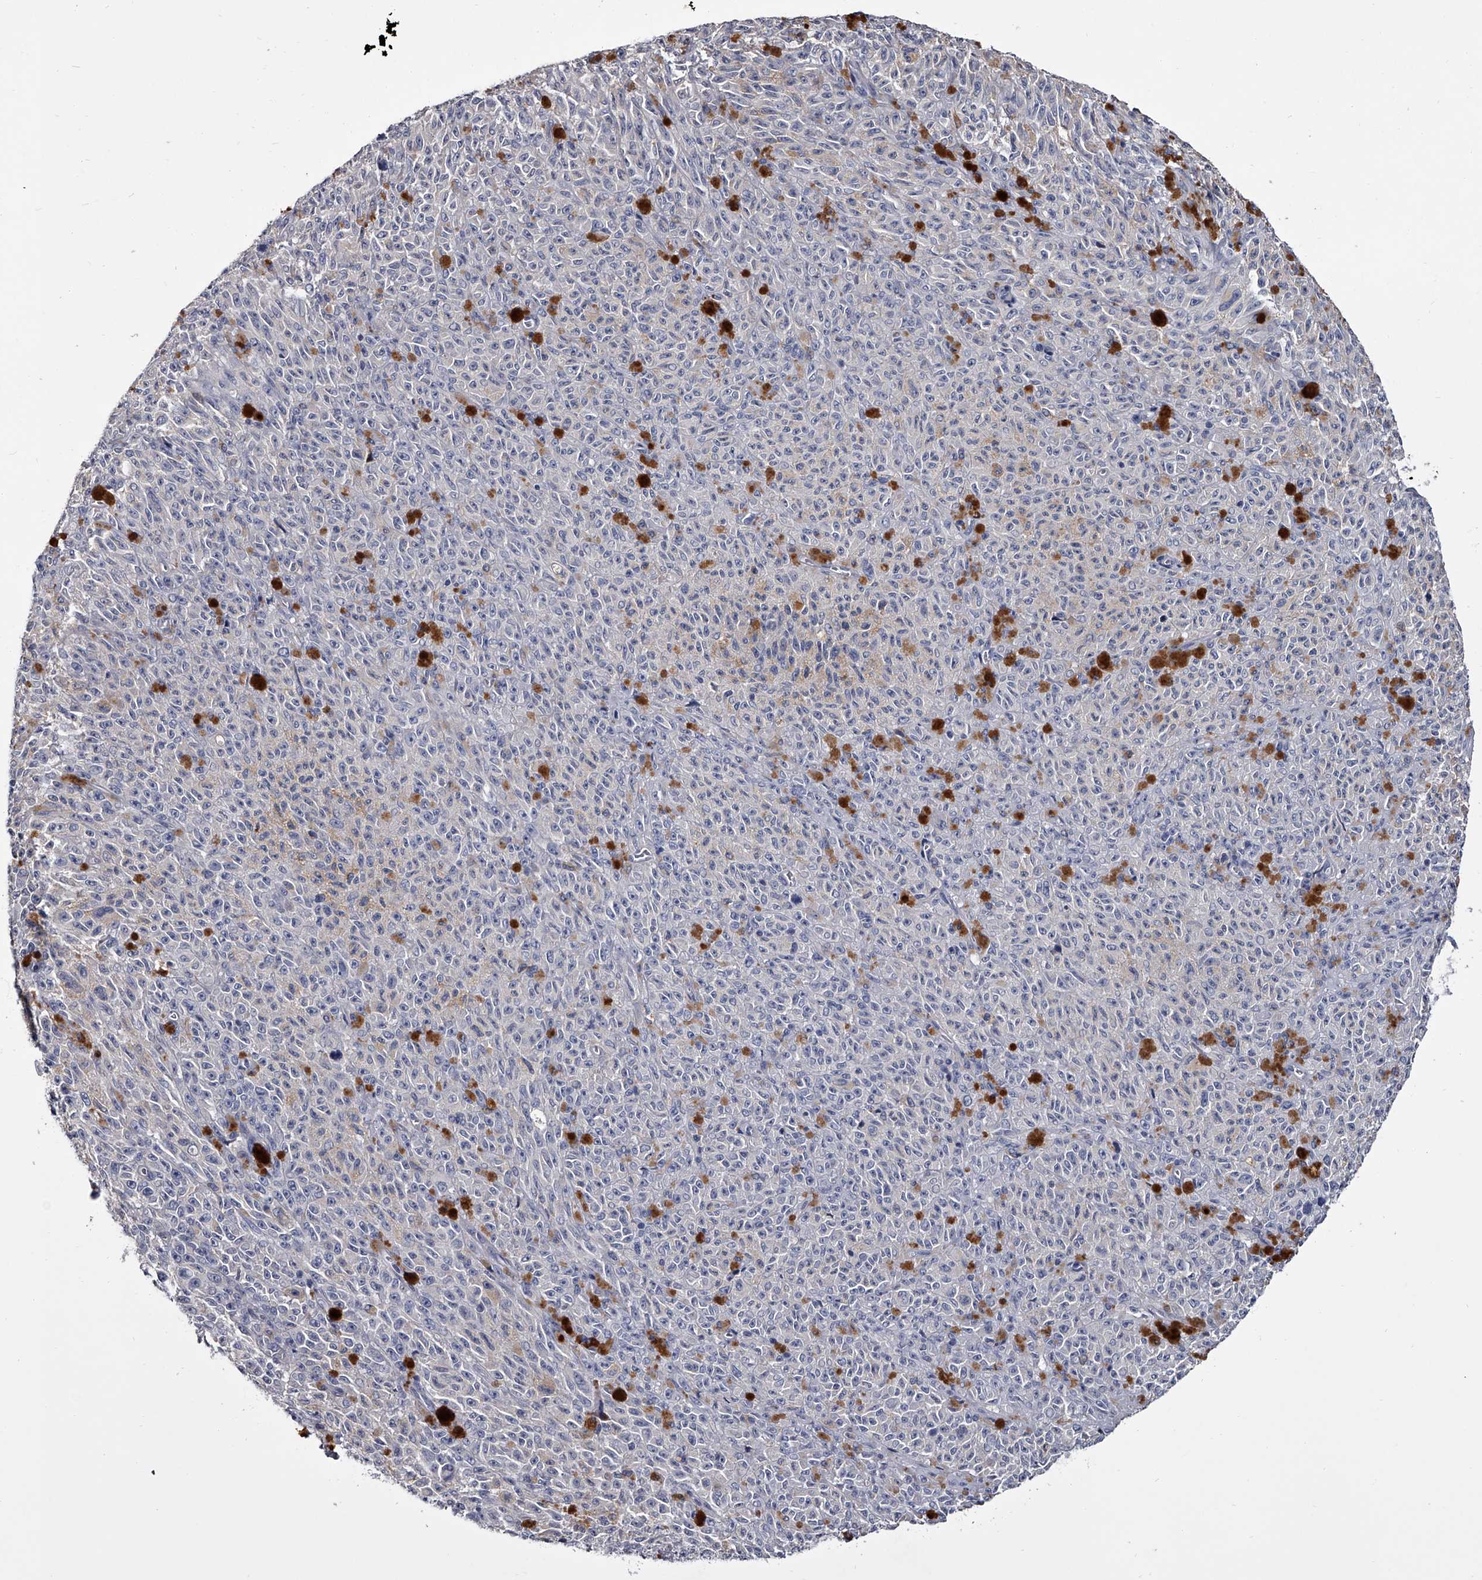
{"staining": {"intensity": "negative", "quantity": "none", "location": "none"}, "tissue": "melanoma", "cell_type": "Tumor cells", "image_type": "cancer", "snomed": [{"axis": "morphology", "description": "Malignant melanoma, NOS"}, {"axis": "topography", "description": "Skin"}], "caption": "This is an immunohistochemistry image of melanoma. There is no positivity in tumor cells.", "gene": "GAPVD1", "patient": {"sex": "female", "age": 82}}